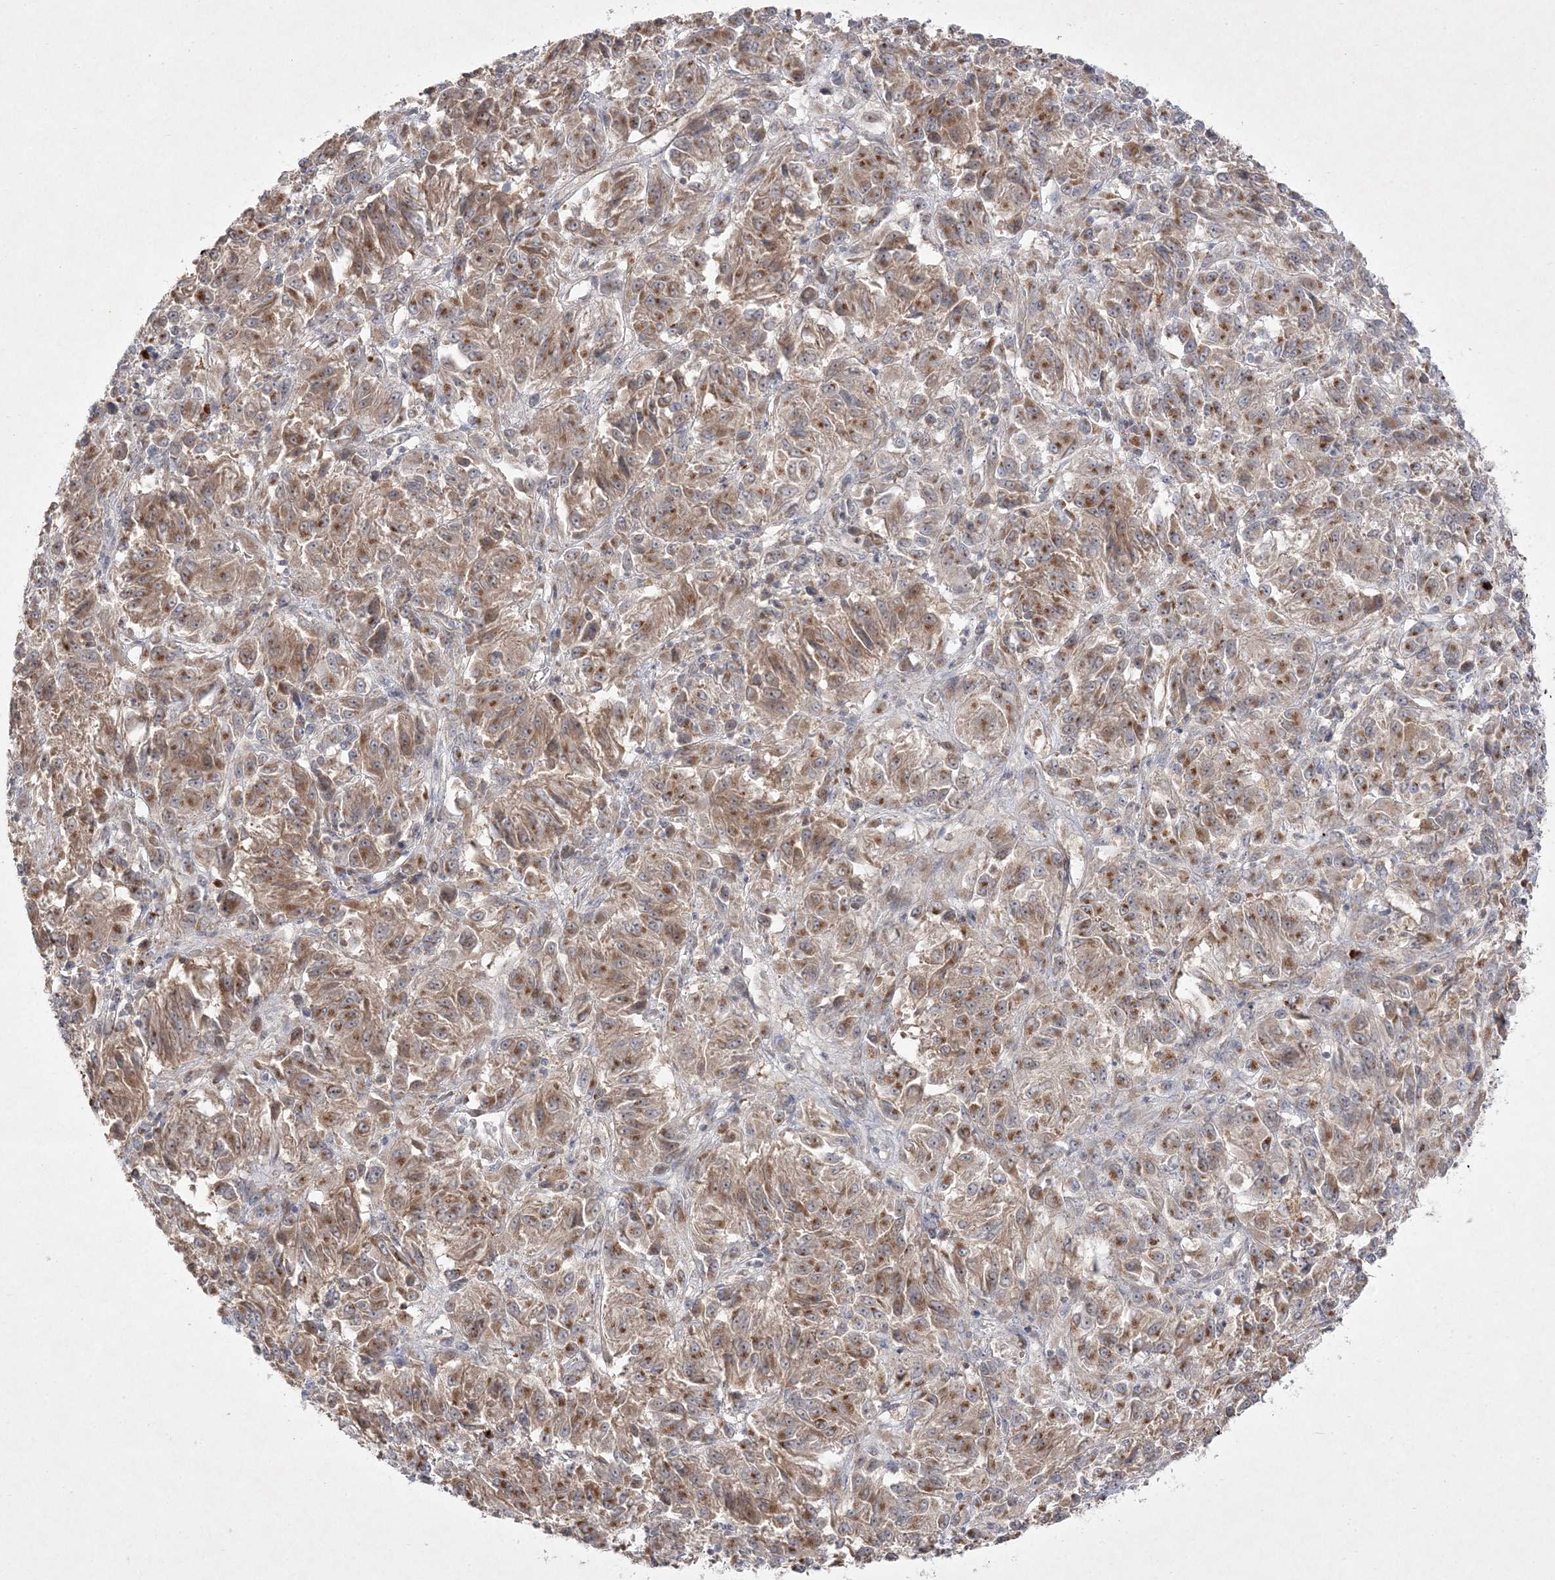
{"staining": {"intensity": "moderate", "quantity": ">75%", "location": "cytoplasmic/membranous"}, "tissue": "melanoma", "cell_type": "Tumor cells", "image_type": "cancer", "snomed": [{"axis": "morphology", "description": "Malignant melanoma, Metastatic site"}, {"axis": "topography", "description": "Lung"}], "caption": "Immunohistochemistry (IHC) (DAB) staining of malignant melanoma (metastatic site) demonstrates moderate cytoplasmic/membranous protein expression in about >75% of tumor cells.", "gene": "CLNK", "patient": {"sex": "male", "age": 64}}